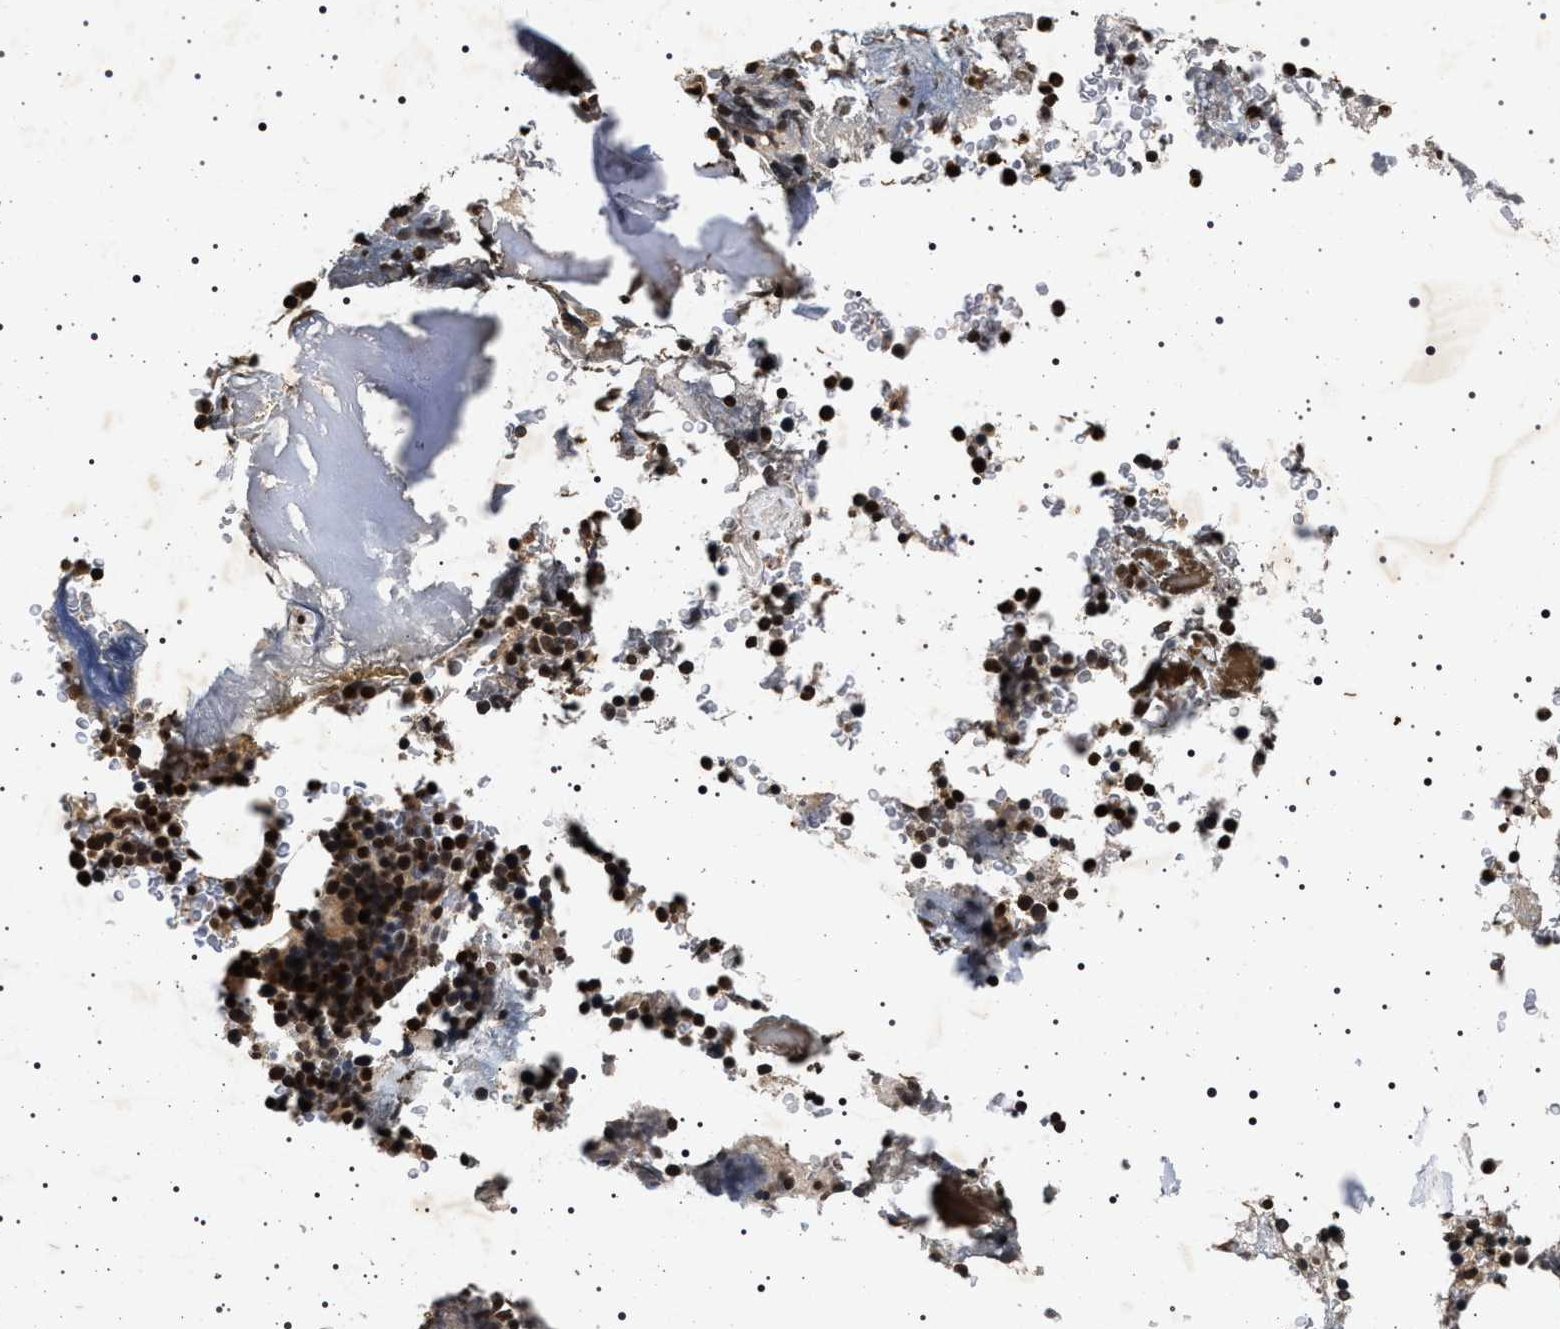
{"staining": {"intensity": "strong", "quantity": "25%-75%", "location": "nuclear"}, "tissue": "bone marrow", "cell_type": "Hematopoietic cells", "image_type": "normal", "snomed": [{"axis": "morphology", "description": "Normal tissue, NOS"}, {"axis": "topography", "description": "Bone marrow"}], "caption": "Unremarkable bone marrow was stained to show a protein in brown. There is high levels of strong nuclear staining in about 25%-75% of hematopoietic cells. The staining was performed using DAB (3,3'-diaminobenzidine) to visualize the protein expression in brown, while the nuclei were stained in blue with hematoxylin (Magnification: 20x).", "gene": "CDKN1B", "patient": {"sex": "male"}}